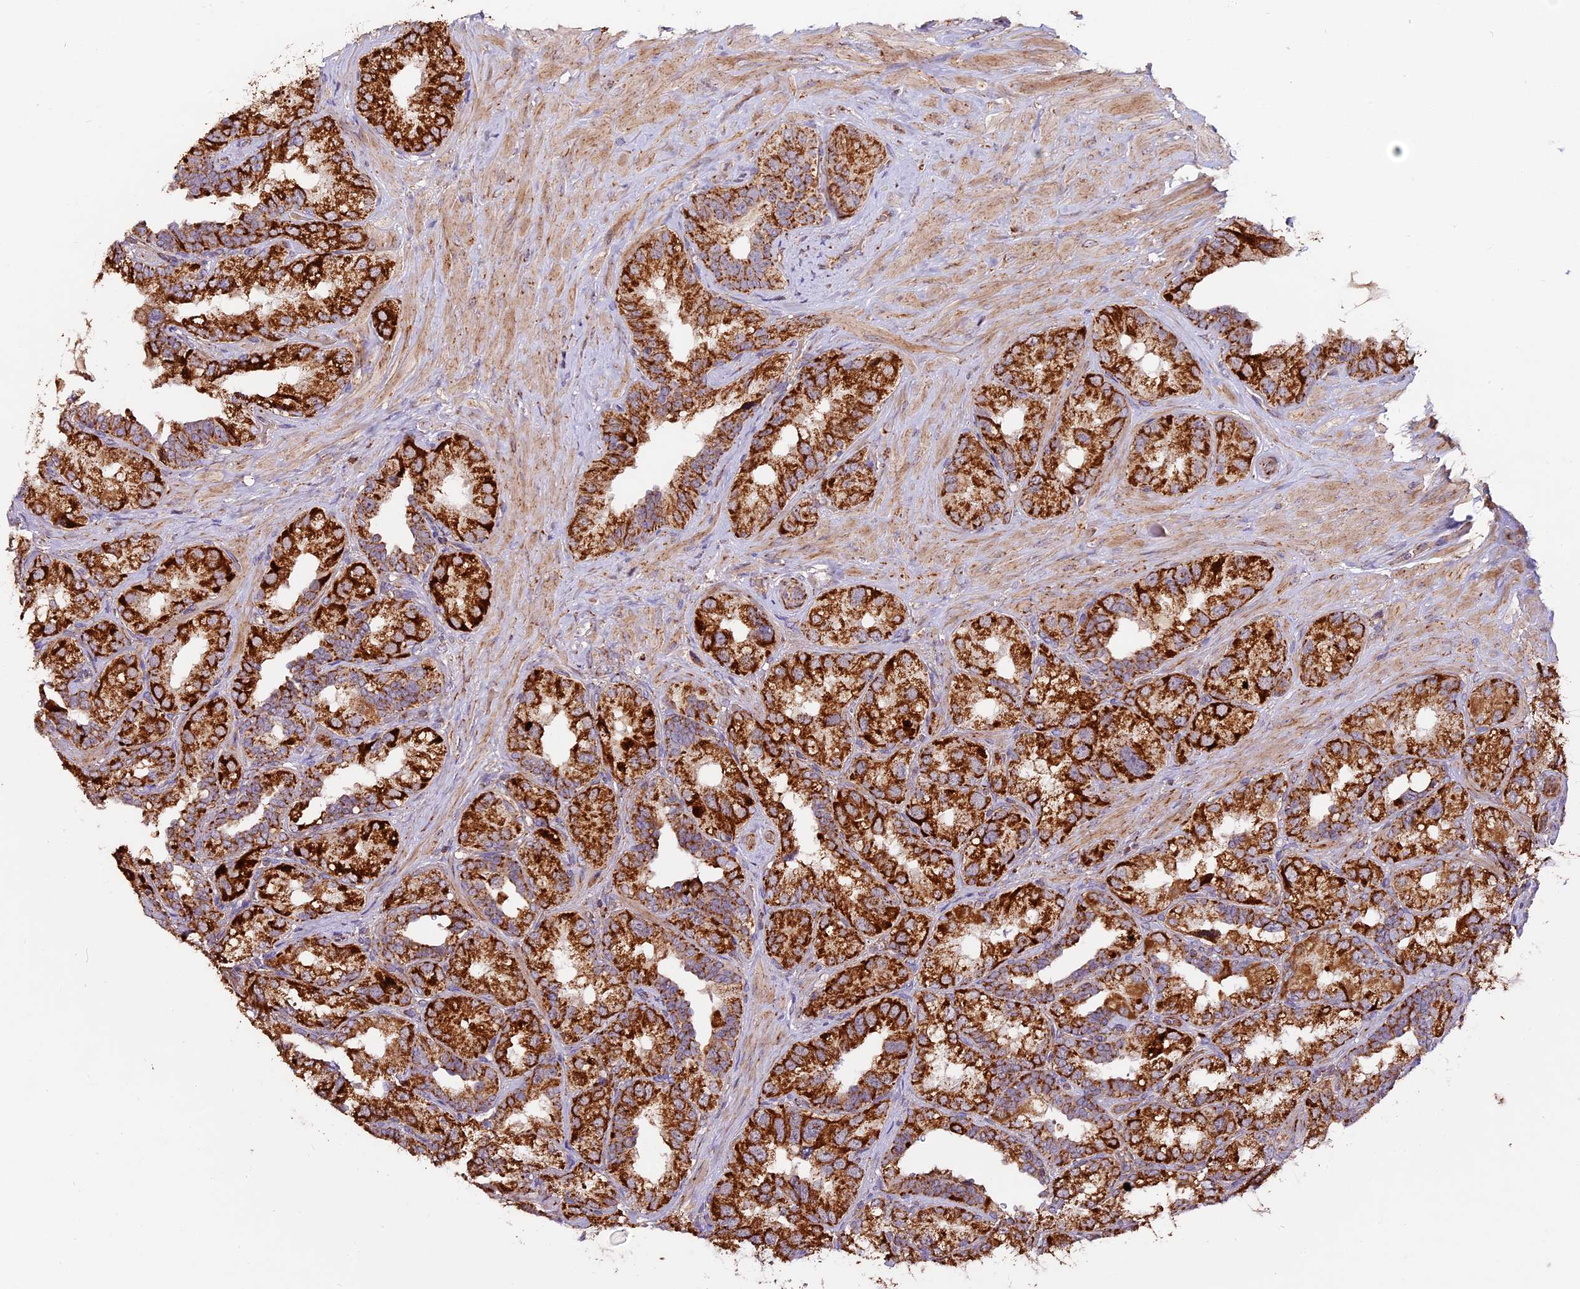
{"staining": {"intensity": "strong", "quantity": ">75%", "location": "cytoplasmic/membranous"}, "tissue": "seminal vesicle", "cell_type": "Glandular cells", "image_type": "normal", "snomed": [{"axis": "morphology", "description": "Normal tissue, NOS"}, {"axis": "topography", "description": "Seminal veicle"}, {"axis": "topography", "description": "Peripheral nerve tissue"}], "caption": "Brown immunohistochemical staining in unremarkable seminal vesicle demonstrates strong cytoplasmic/membranous staining in approximately >75% of glandular cells.", "gene": "NDUFA8", "patient": {"sex": "male", "age": 67}}